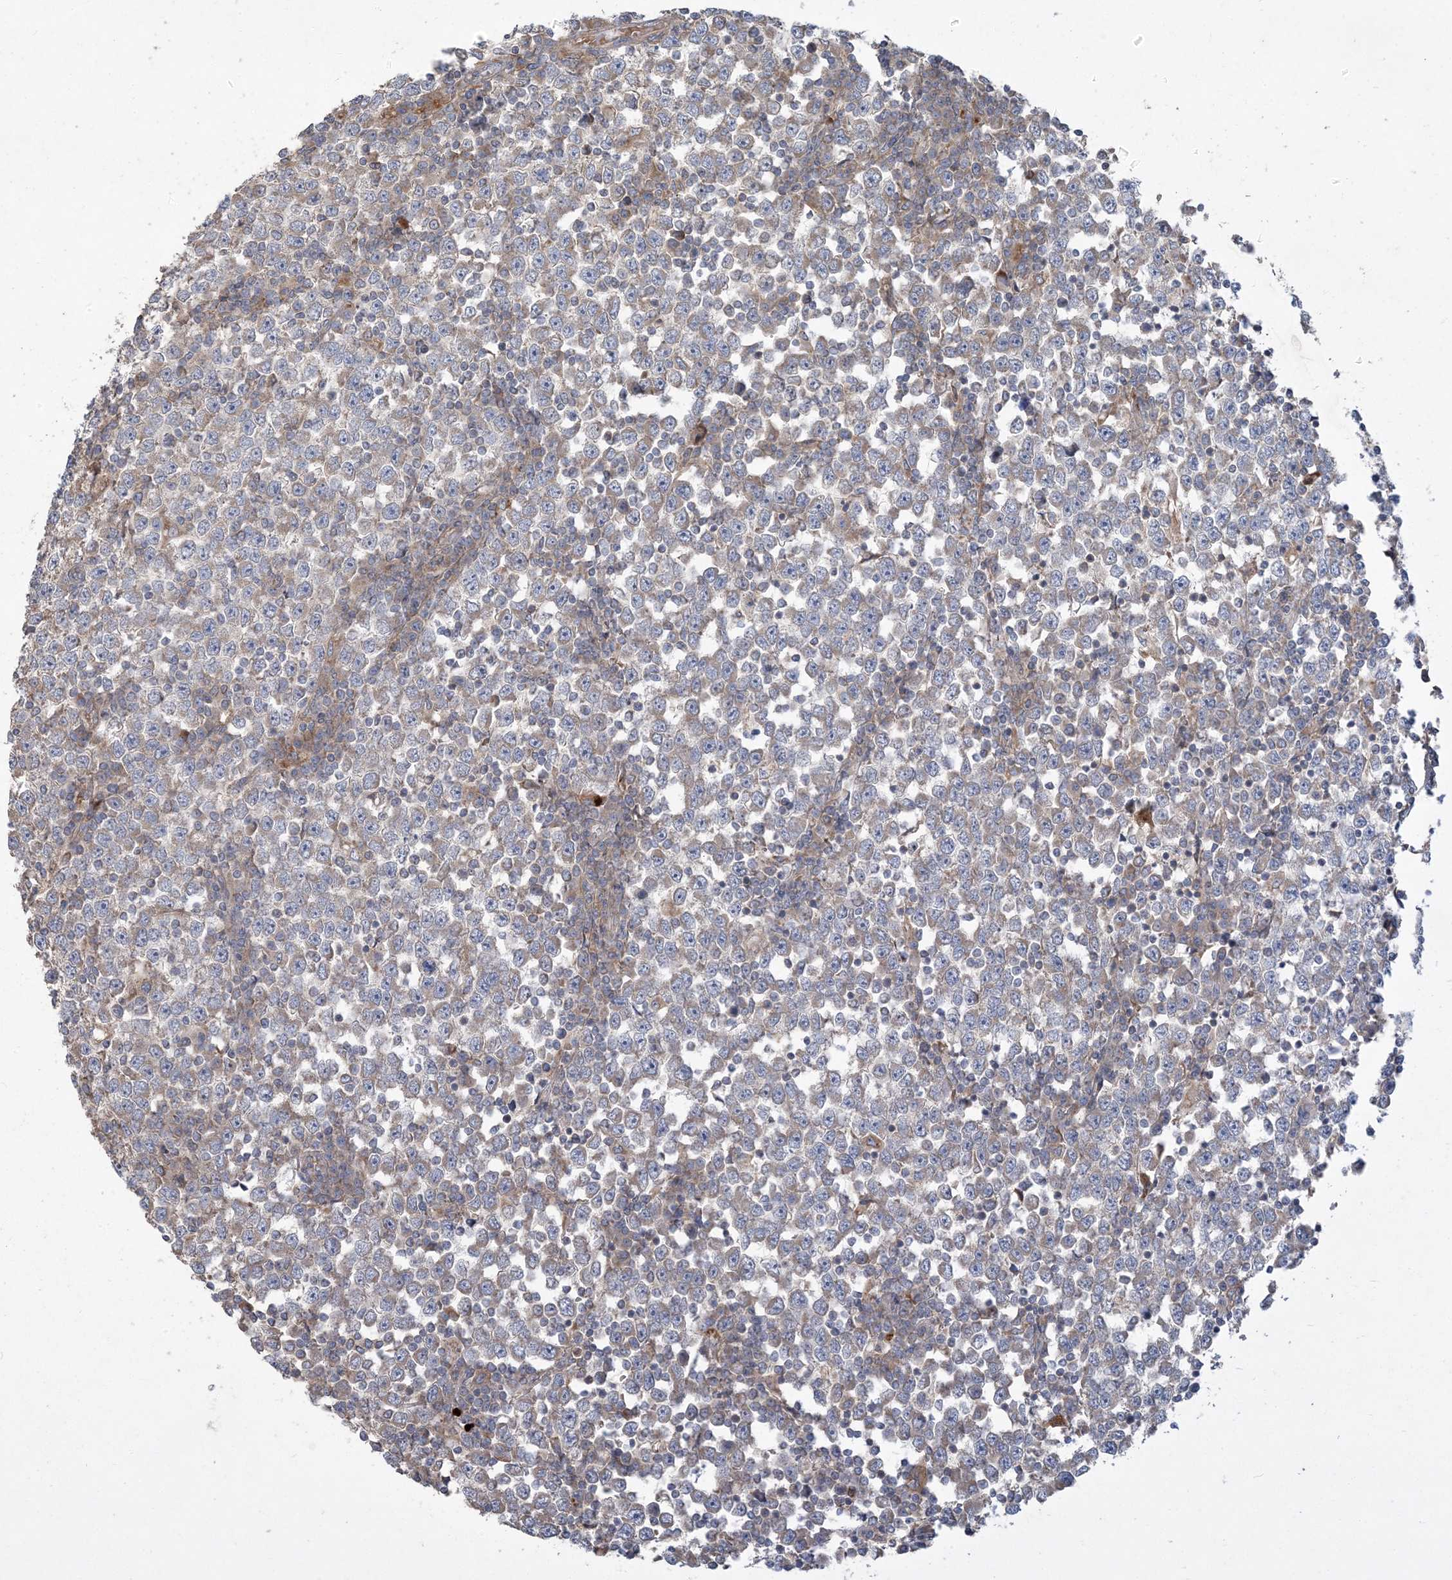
{"staining": {"intensity": "weak", "quantity": "25%-75%", "location": "cytoplasmic/membranous"}, "tissue": "testis cancer", "cell_type": "Tumor cells", "image_type": "cancer", "snomed": [{"axis": "morphology", "description": "Seminoma, NOS"}, {"axis": "topography", "description": "Testis"}], "caption": "Testis cancer stained with IHC shows weak cytoplasmic/membranous expression in approximately 25%-75% of tumor cells. (brown staining indicates protein expression, while blue staining denotes nuclei).", "gene": "LTN1", "patient": {"sex": "male", "age": 65}}